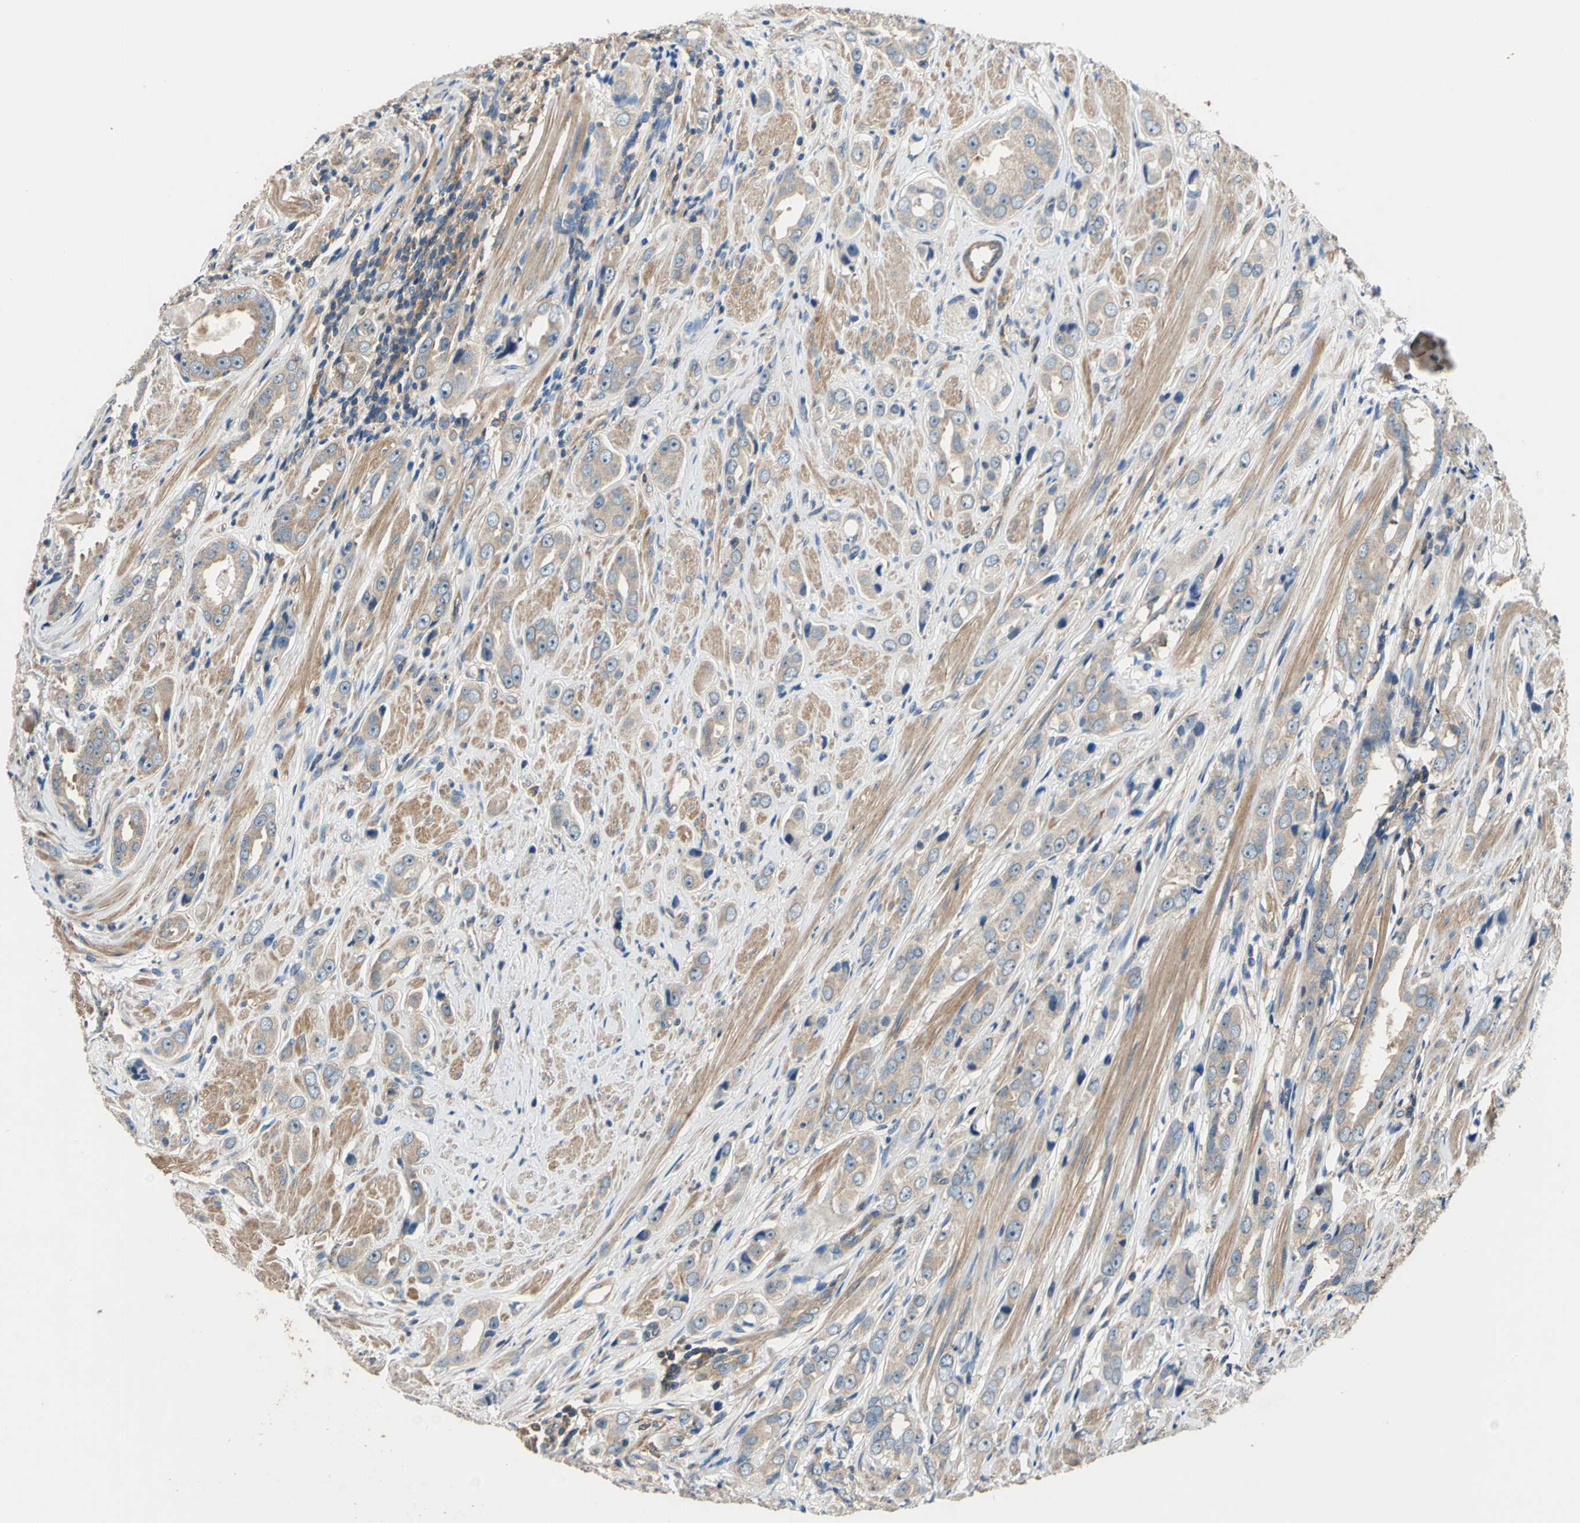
{"staining": {"intensity": "weak", "quantity": ">75%", "location": "cytoplasmic/membranous"}, "tissue": "prostate cancer", "cell_type": "Tumor cells", "image_type": "cancer", "snomed": [{"axis": "morphology", "description": "Adenocarcinoma, Medium grade"}, {"axis": "topography", "description": "Prostate"}], "caption": "Tumor cells display weak cytoplasmic/membranous positivity in about >75% of cells in medium-grade adenocarcinoma (prostate).", "gene": "DDX3Y", "patient": {"sex": "male", "age": 53}}